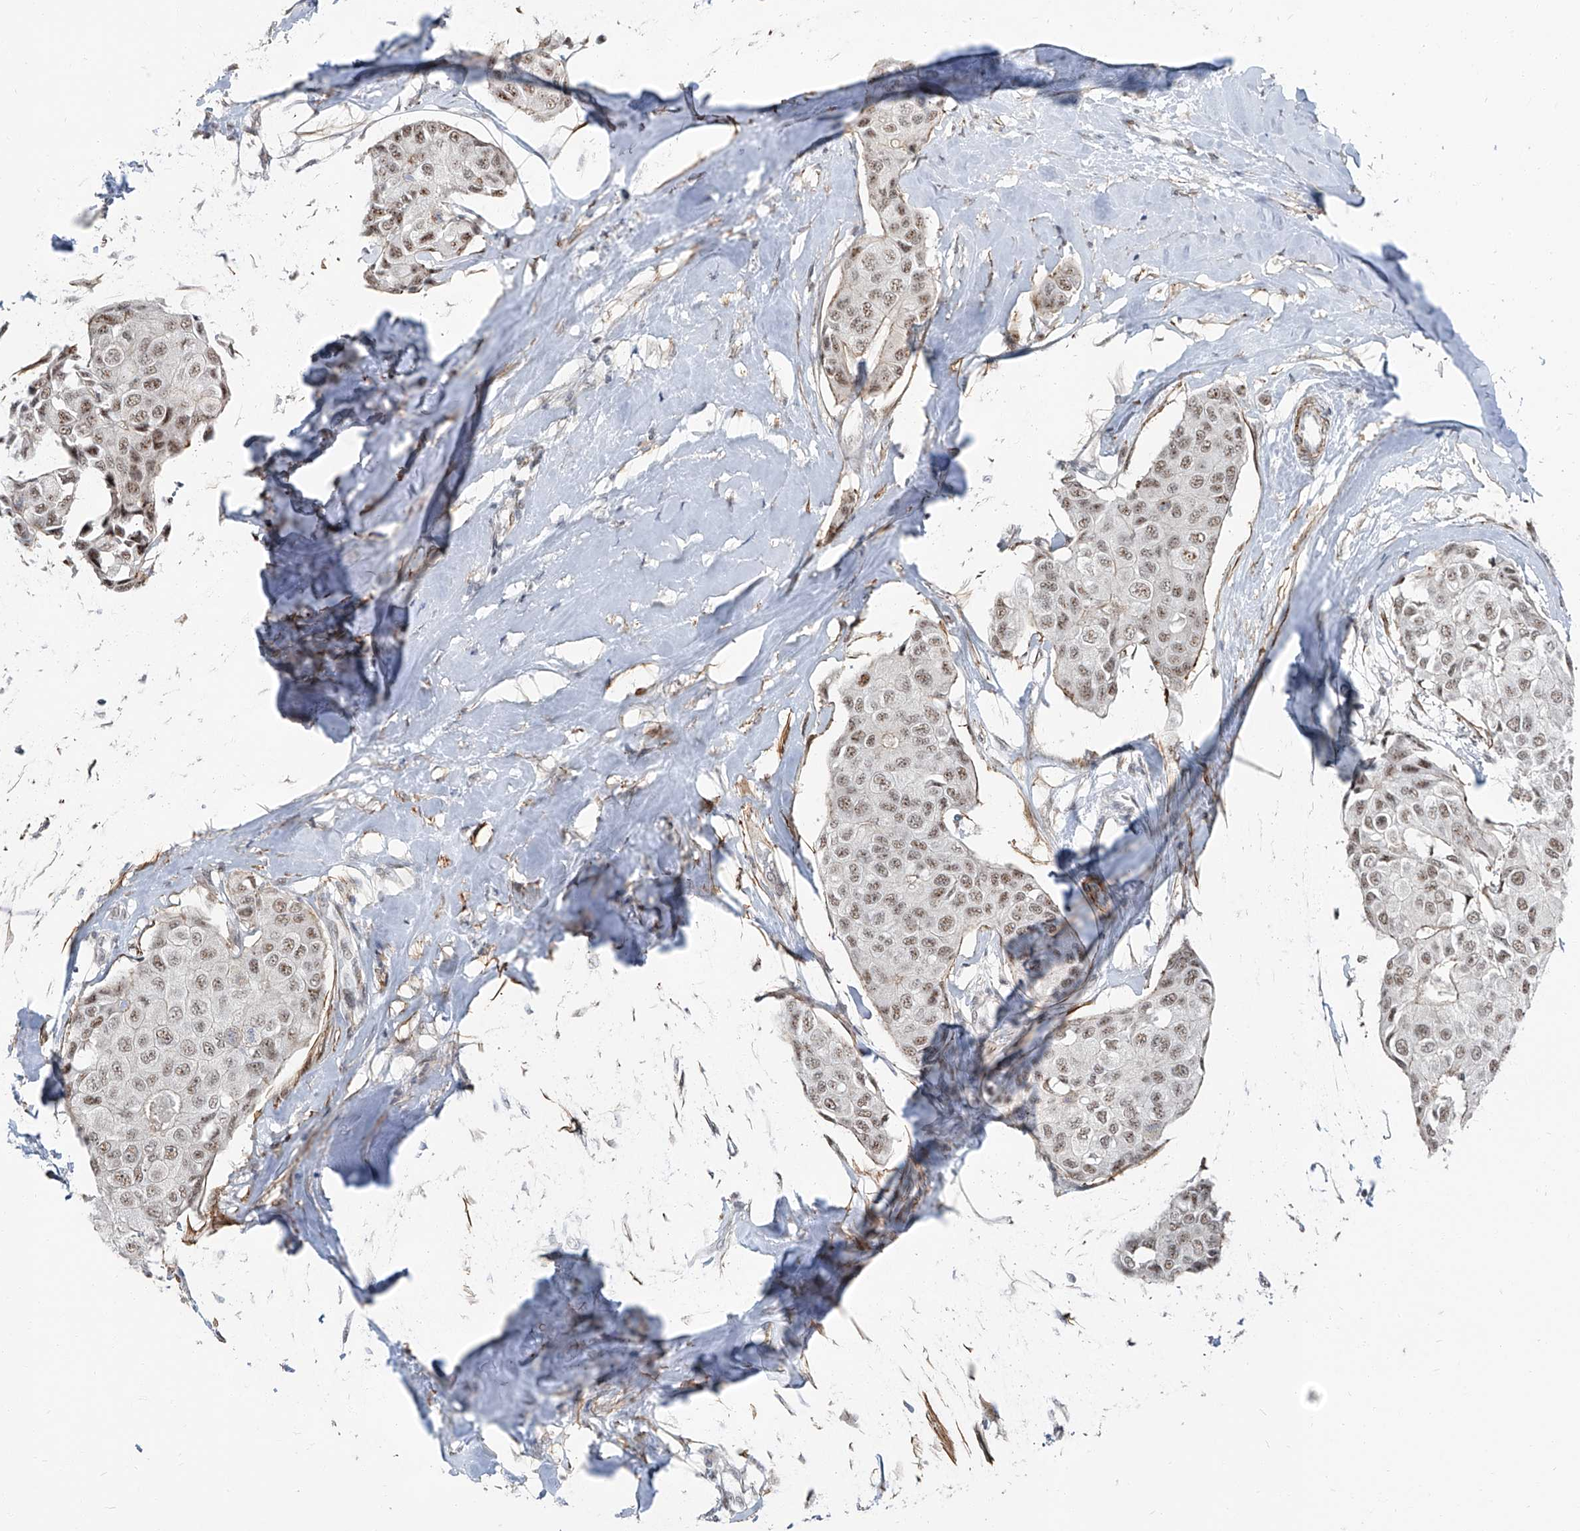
{"staining": {"intensity": "weak", "quantity": ">75%", "location": "nuclear"}, "tissue": "breast cancer", "cell_type": "Tumor cells", "image_type": "cancer", "snomed": [{"axis": "morphology", "description": "Duct carcinoma"}, {"axis": "topography", "description": "Breast"}], "caption": "Immunohistochemical staining of human breast invasive ductal carcinoma reveals low levels of weak nuclear protein positivity in approximately >75% of tumor cells.", "gene": "TXLNB", "patient": {"sex": "female", "age": 80}}